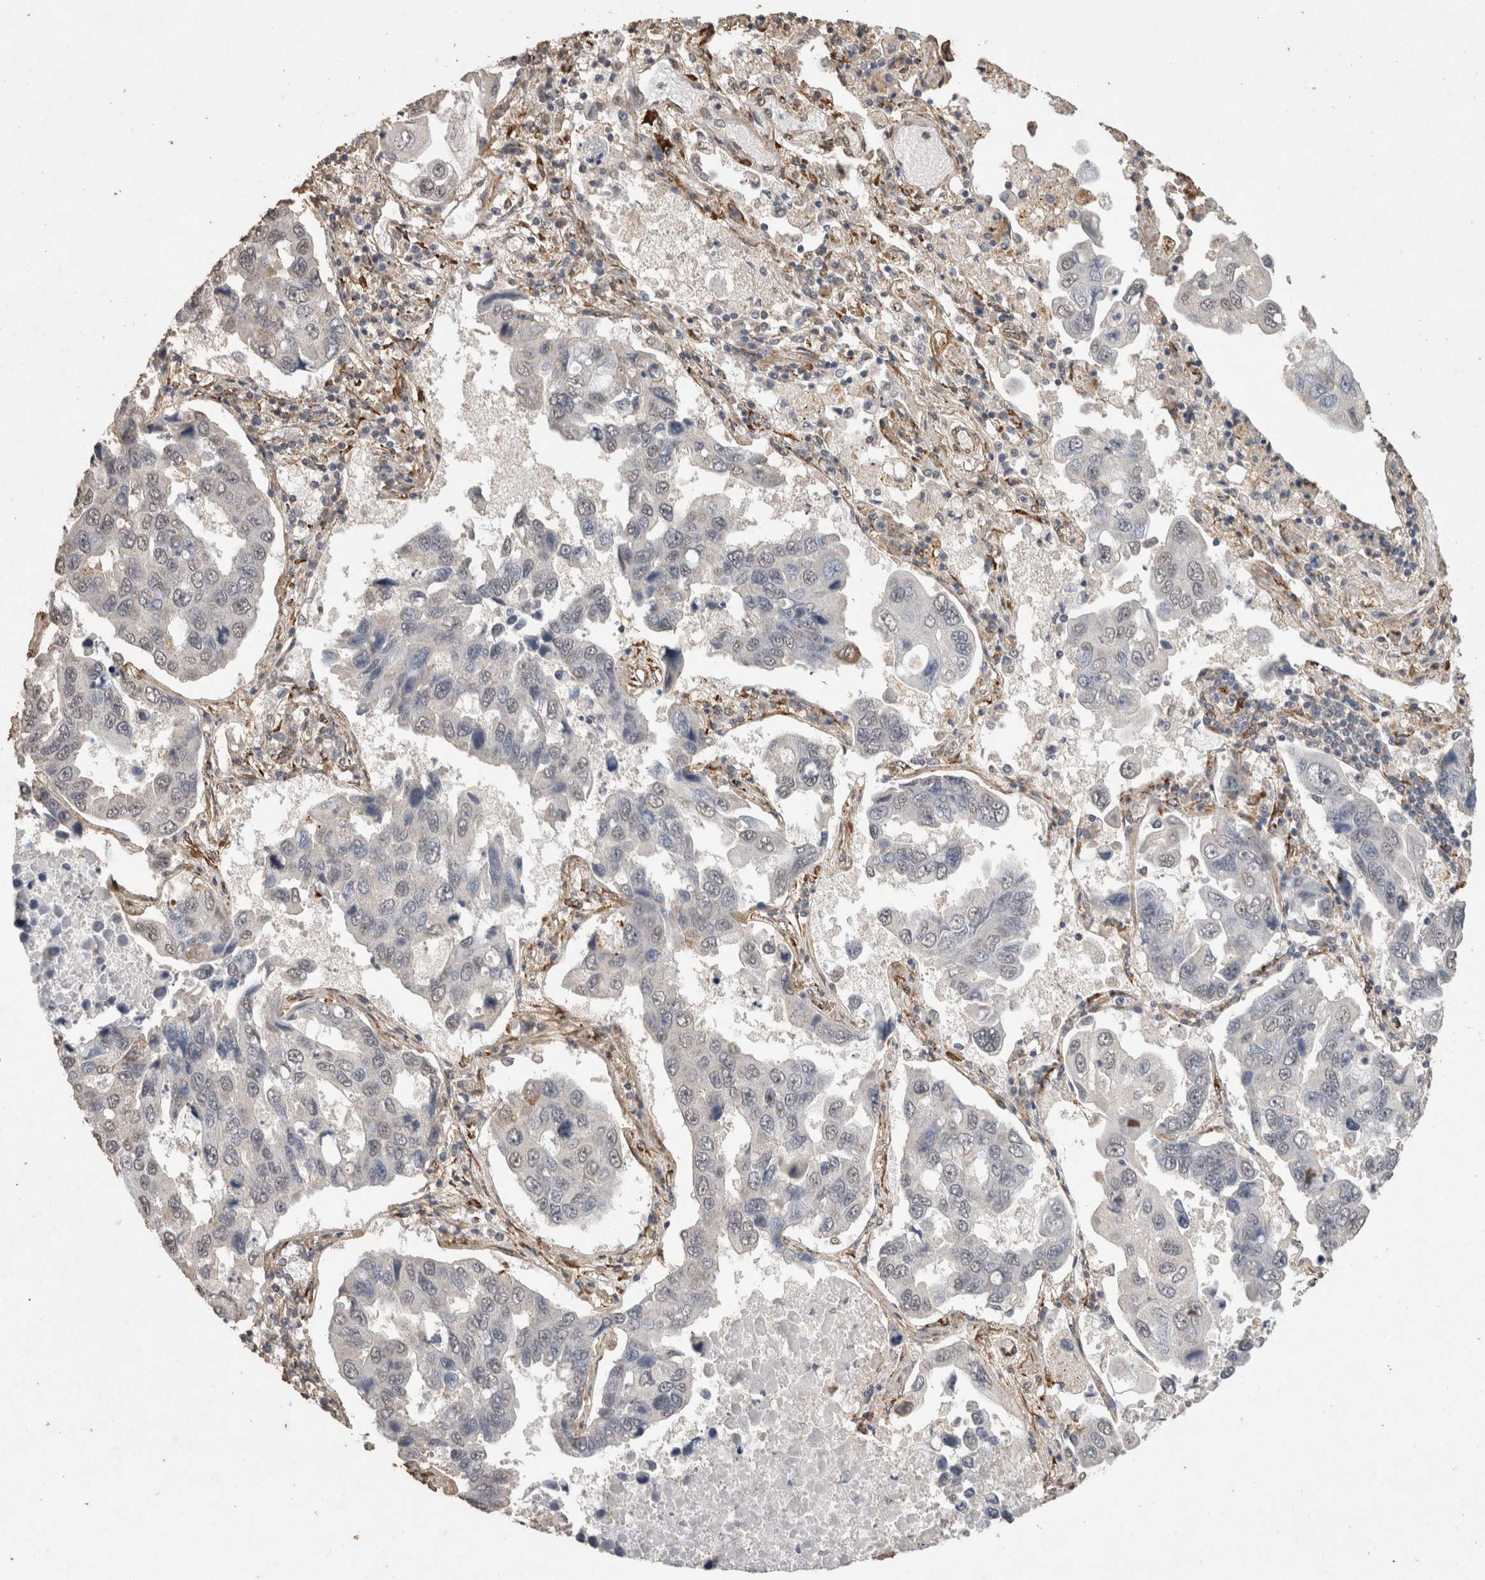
{"staining": {"intensity": "strong", "quantity": "<25%", "location": "cytoplasmic/membranous"}, "tissue": "lung cancer", "cell_type": "Tumor cells", "image_type": "cancer", "snomed": [{"axis": "morphology", "description": "Adenocarcinoma, NOS"}, {"axis": "topography", "description": "Lung"}], "caption": "Immunohistochemical staining of lung cancer (adenocarcinoma) reveals medium levels of strong cytoplasmic/membranous positivity in about <25% of tumor cells.", "gene": "C1QTNF5", "patient": {"sex": "male", "age": 64}}